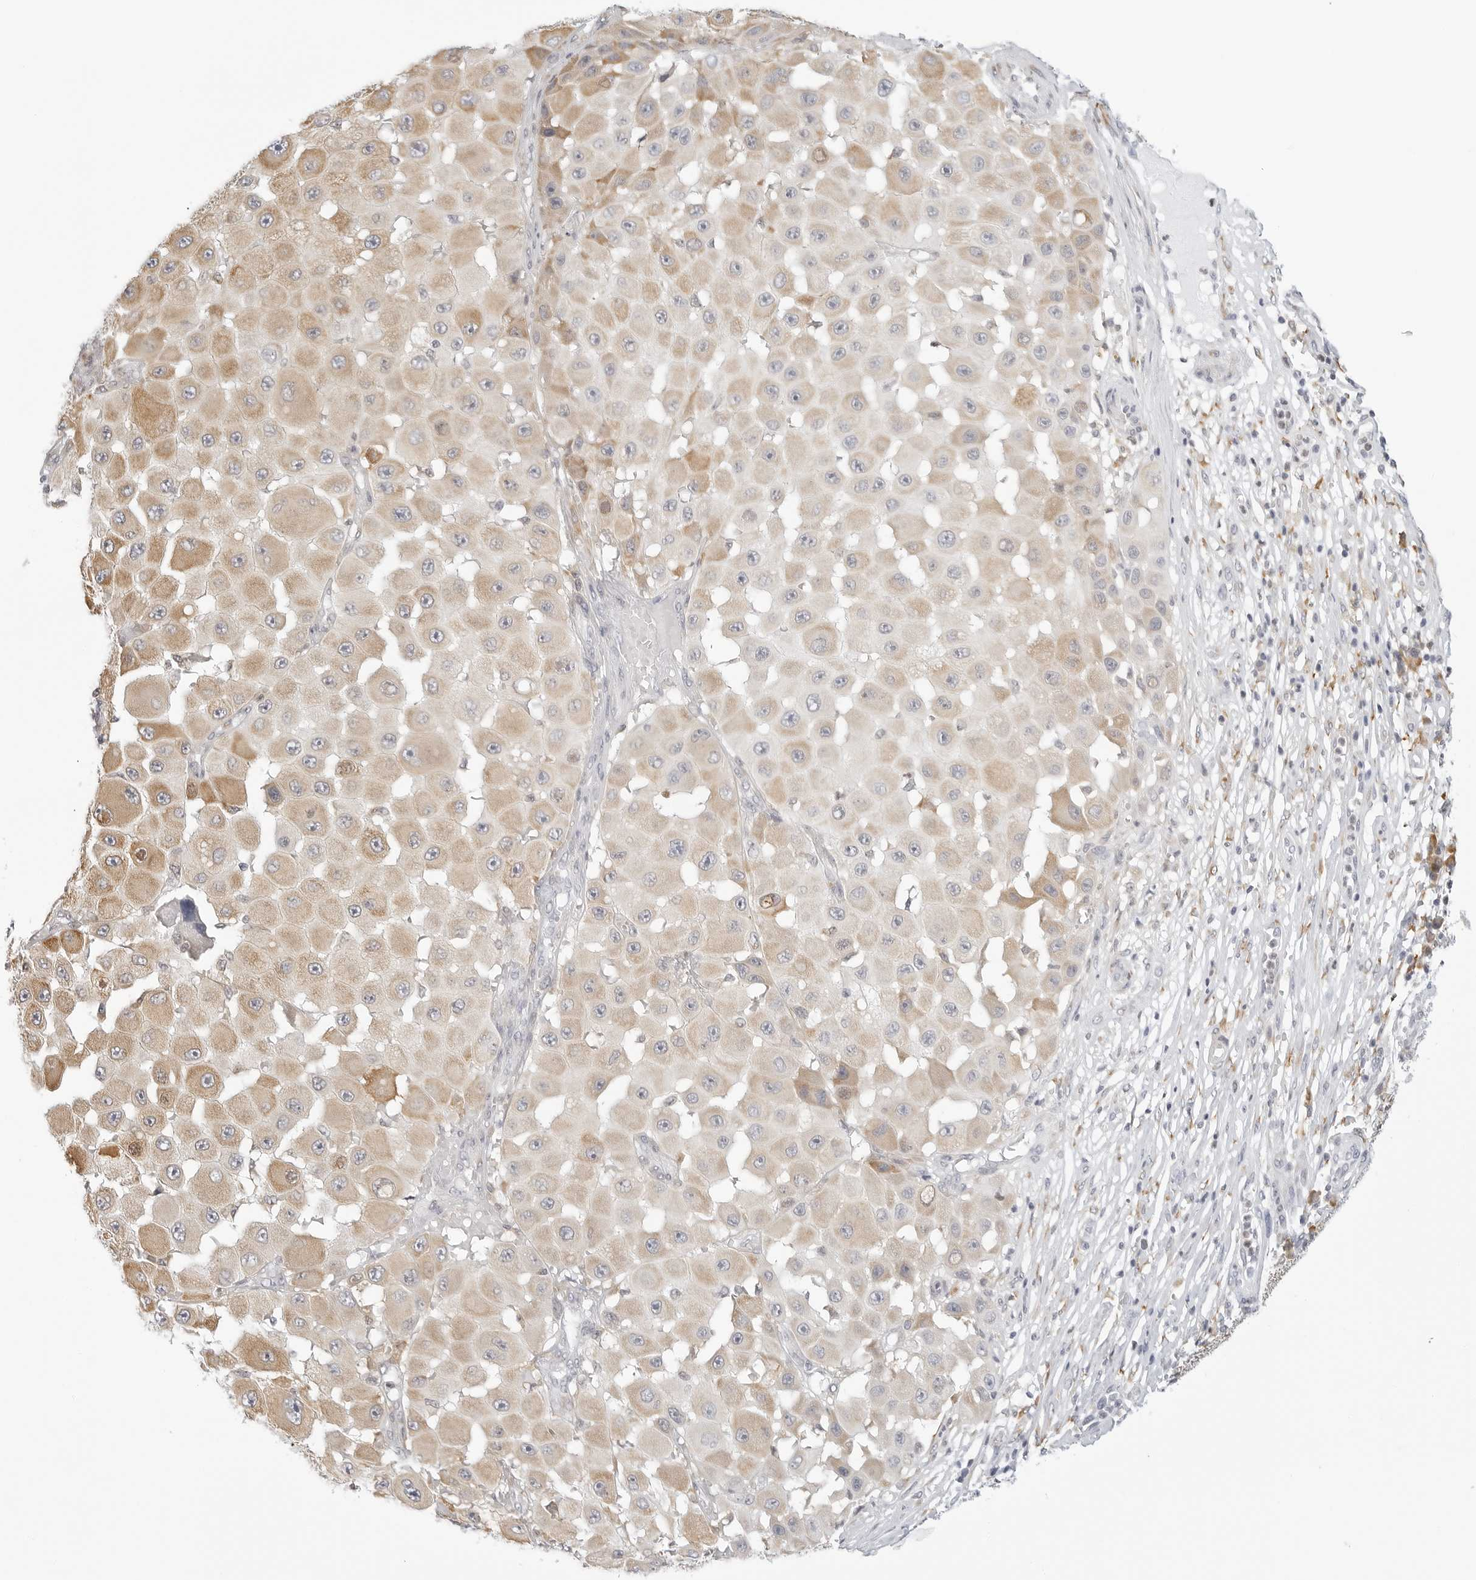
{"staining": {"intensity": "moderate", "quantity": "25%-75%", "location": "cytoplasmic/membranous"}, "tissue": "melanoma", "cell_type": "Tumor cells", "image_type": "cancer", "snomed": [{"axis": "morphology", "description": "Malignant melanoma, NOS"}, {"axis": "topography", "description": "Skin"}], "caption": "Malignant melanoma stained with DAB (3,3'-diaminobenzidine) immunohistochemistry displays medium levels of moderate cytoplasmic/membranous expression in about 25%-75% of tumor cells.", "gene": "THEM4", "patient": {"sex": "female", "age": 81}}